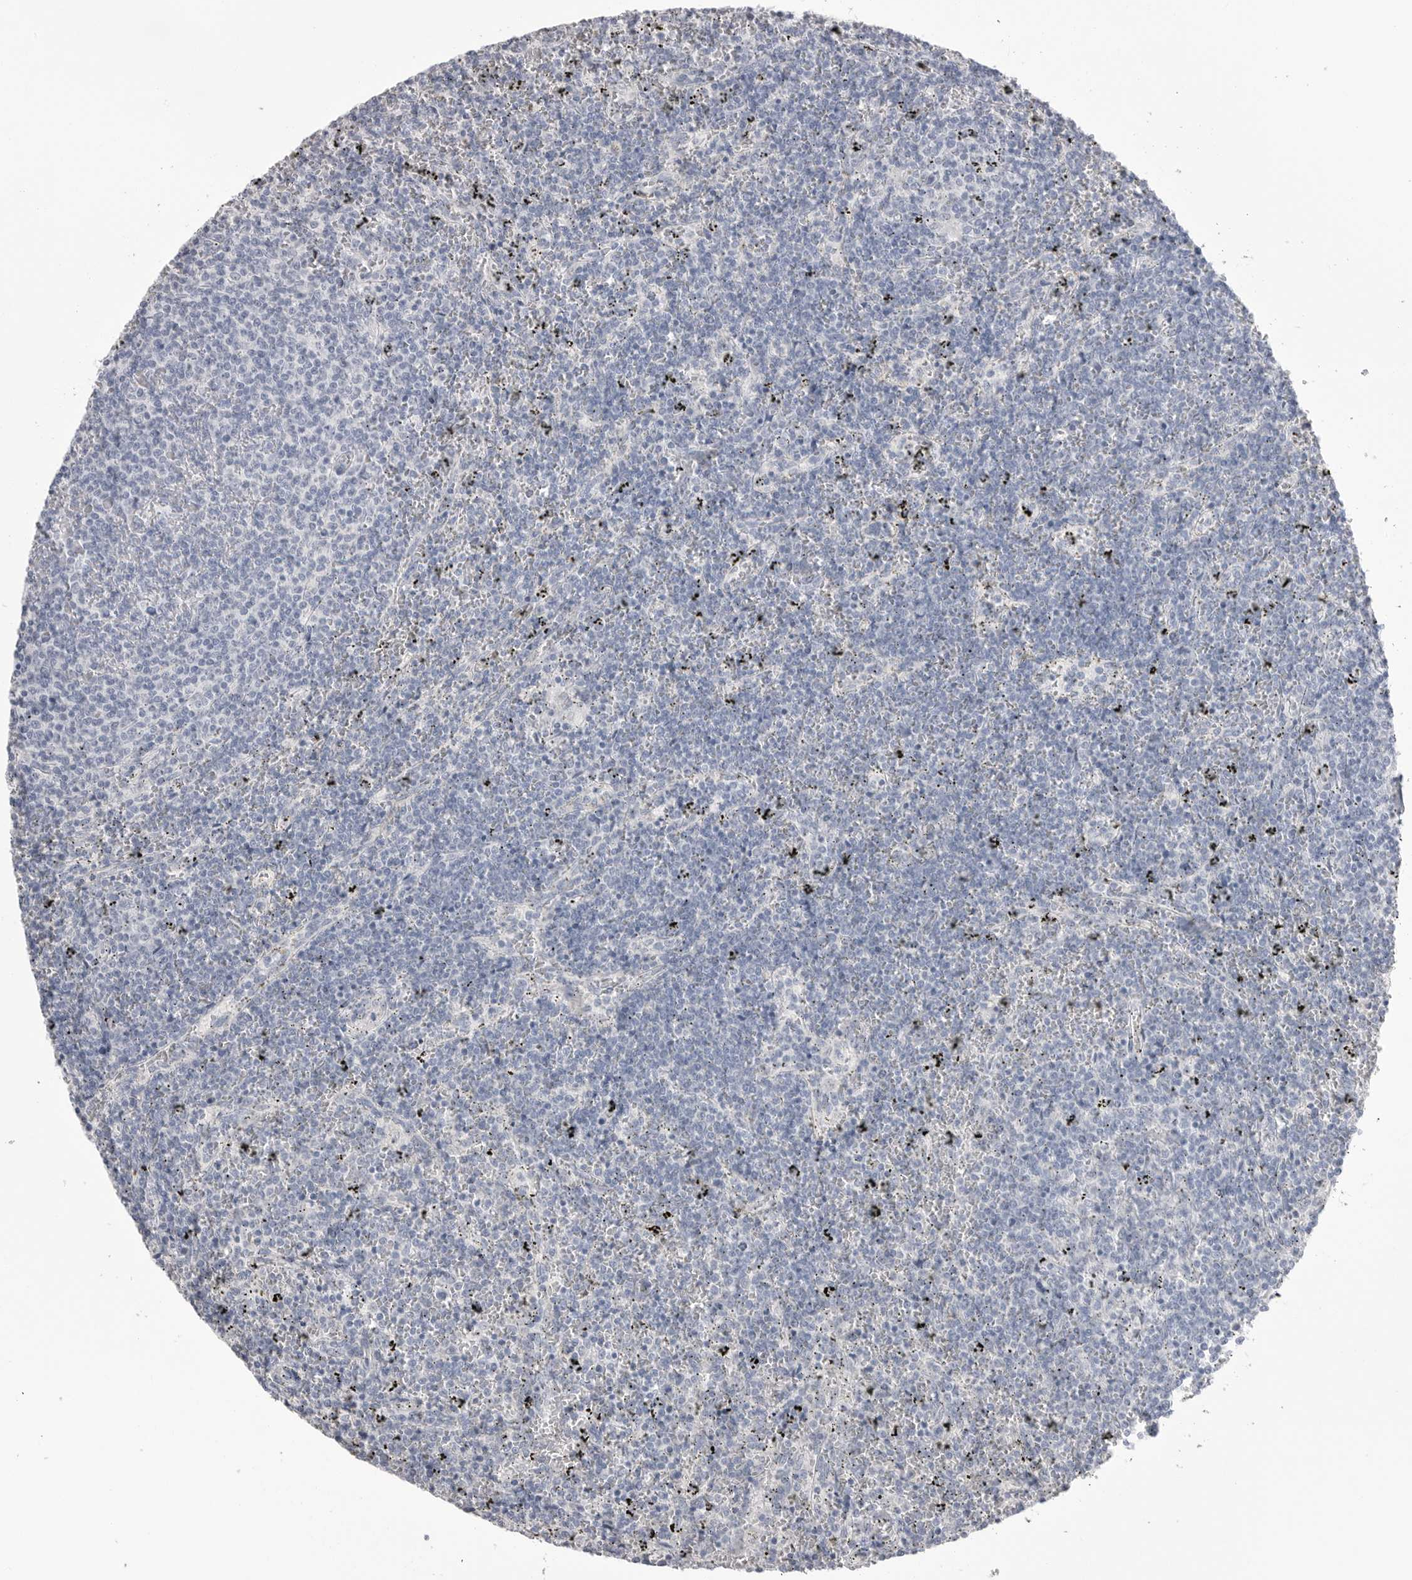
{"staining": {"intensity": "negative", "quantity": "none", "location": "none"}, "tissue": "lymphoma", "cell_type": "Tumor cells", "image_type": "cancer", "snomed": [{"axis": "morphology", "description": "Malignant lymphoma, non-Hodgkin's type, Low grade"}, {"axis": "topography", "description": "Spleen"}], "caption": "Immunohistochemistry (IHC) micrograph of neoplastic tissue: human lymphoma stained with DAB (3,3'-diaminobenzidine) reveals no significant protein positivity in tumor cells.", "gene": "CPB1", "patient": {"sex": "female", "age": 50}}